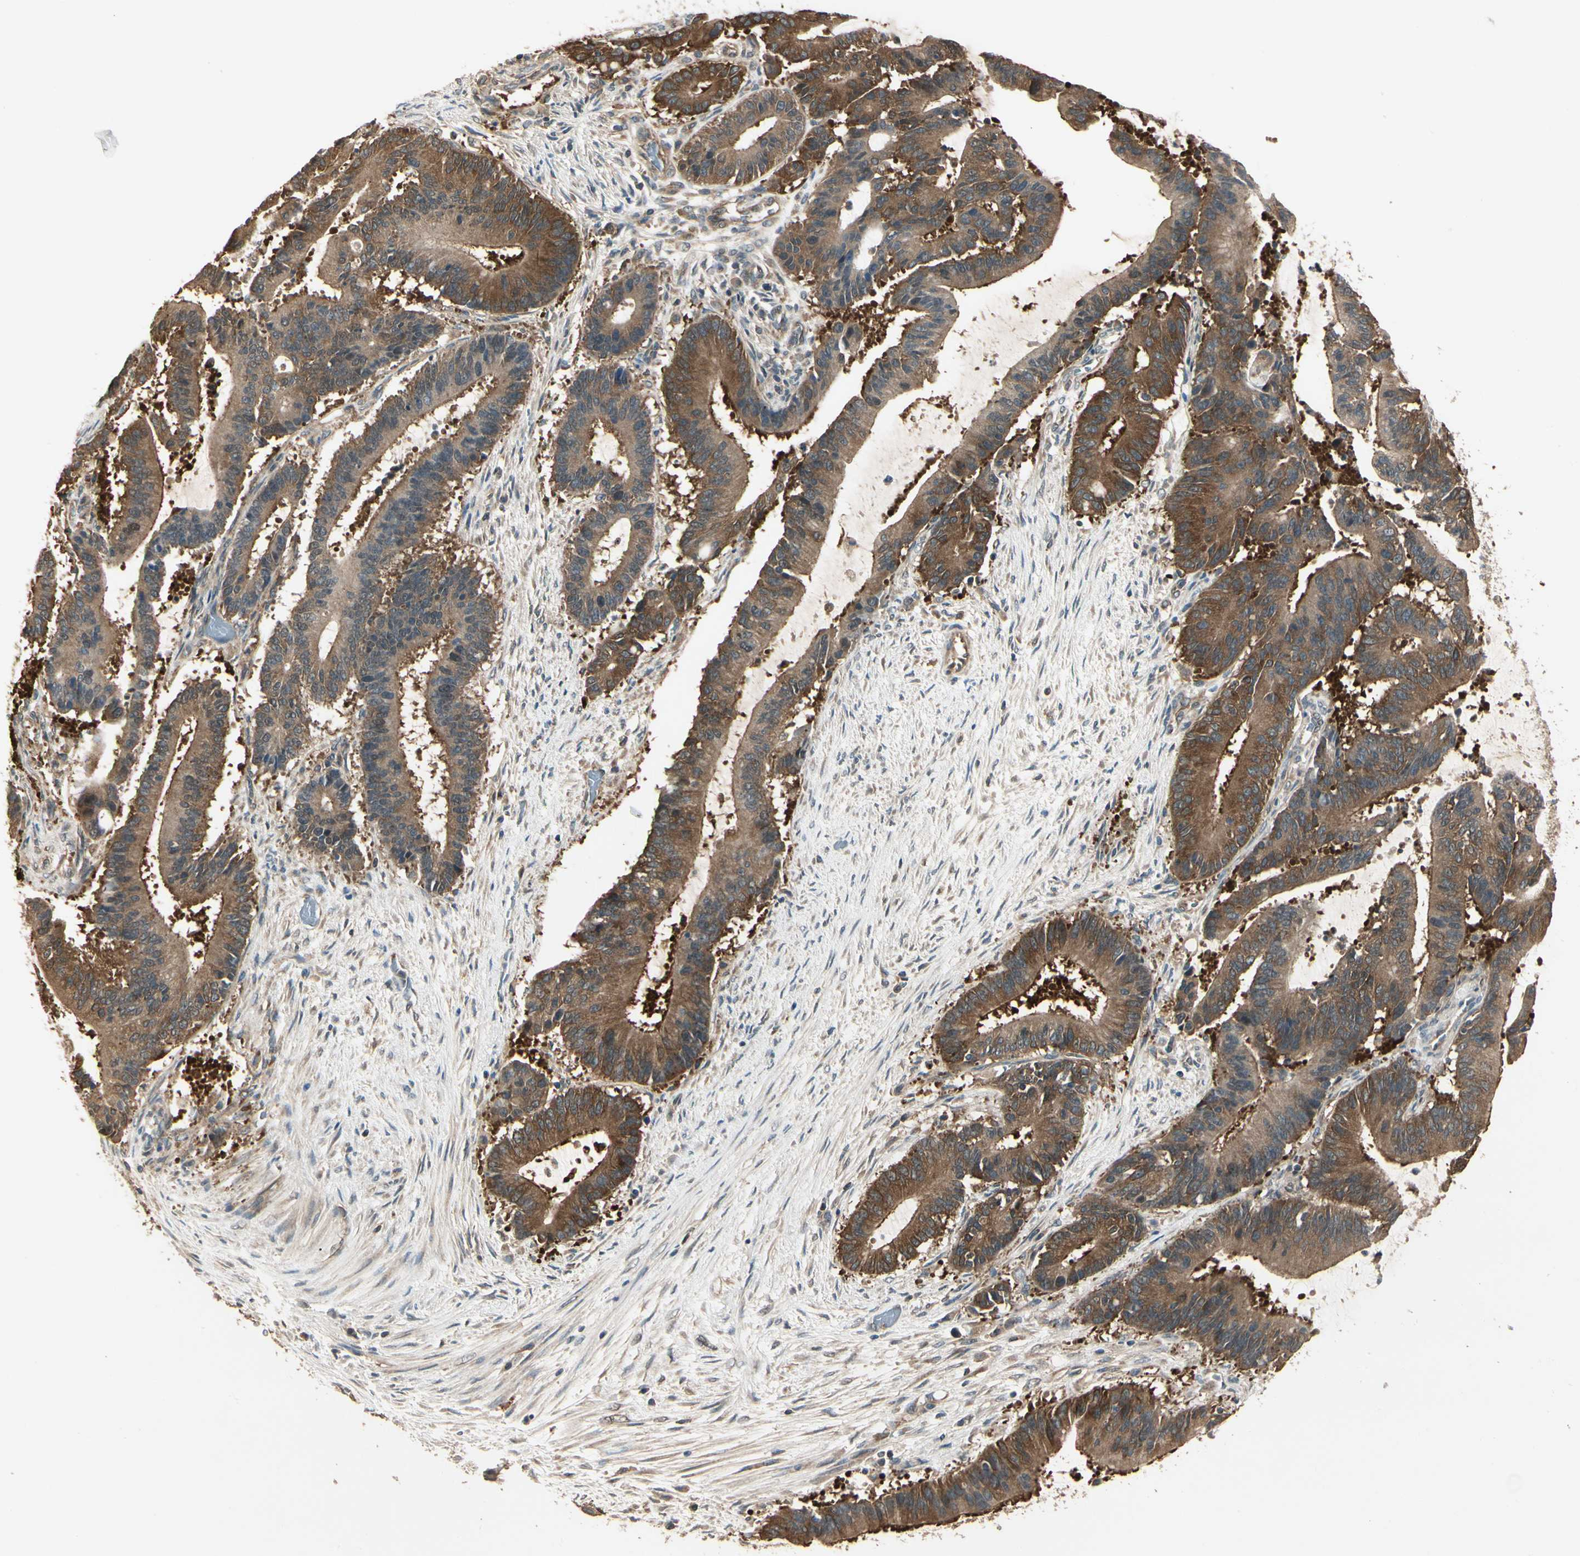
{"staining": {"intensity": "strong", "quantity": ">75%", "location": "cytoplasmic/membranous"}, "tissue": "liver cancer", "cell_type": "Tumor cells", "image_type": "cancer", "snomed": [{"axis": "morphology", "description": "Cholangiocarcinoma"}, {"axis": "topography", "description": "Liver"}], "caption": "Liver cancer (cholangiocarcinoma) stained with a protein marker reveals strong staining in tumor cells.", "gene": "CCT7", "patient": {"sex": "female", "age": 73}}